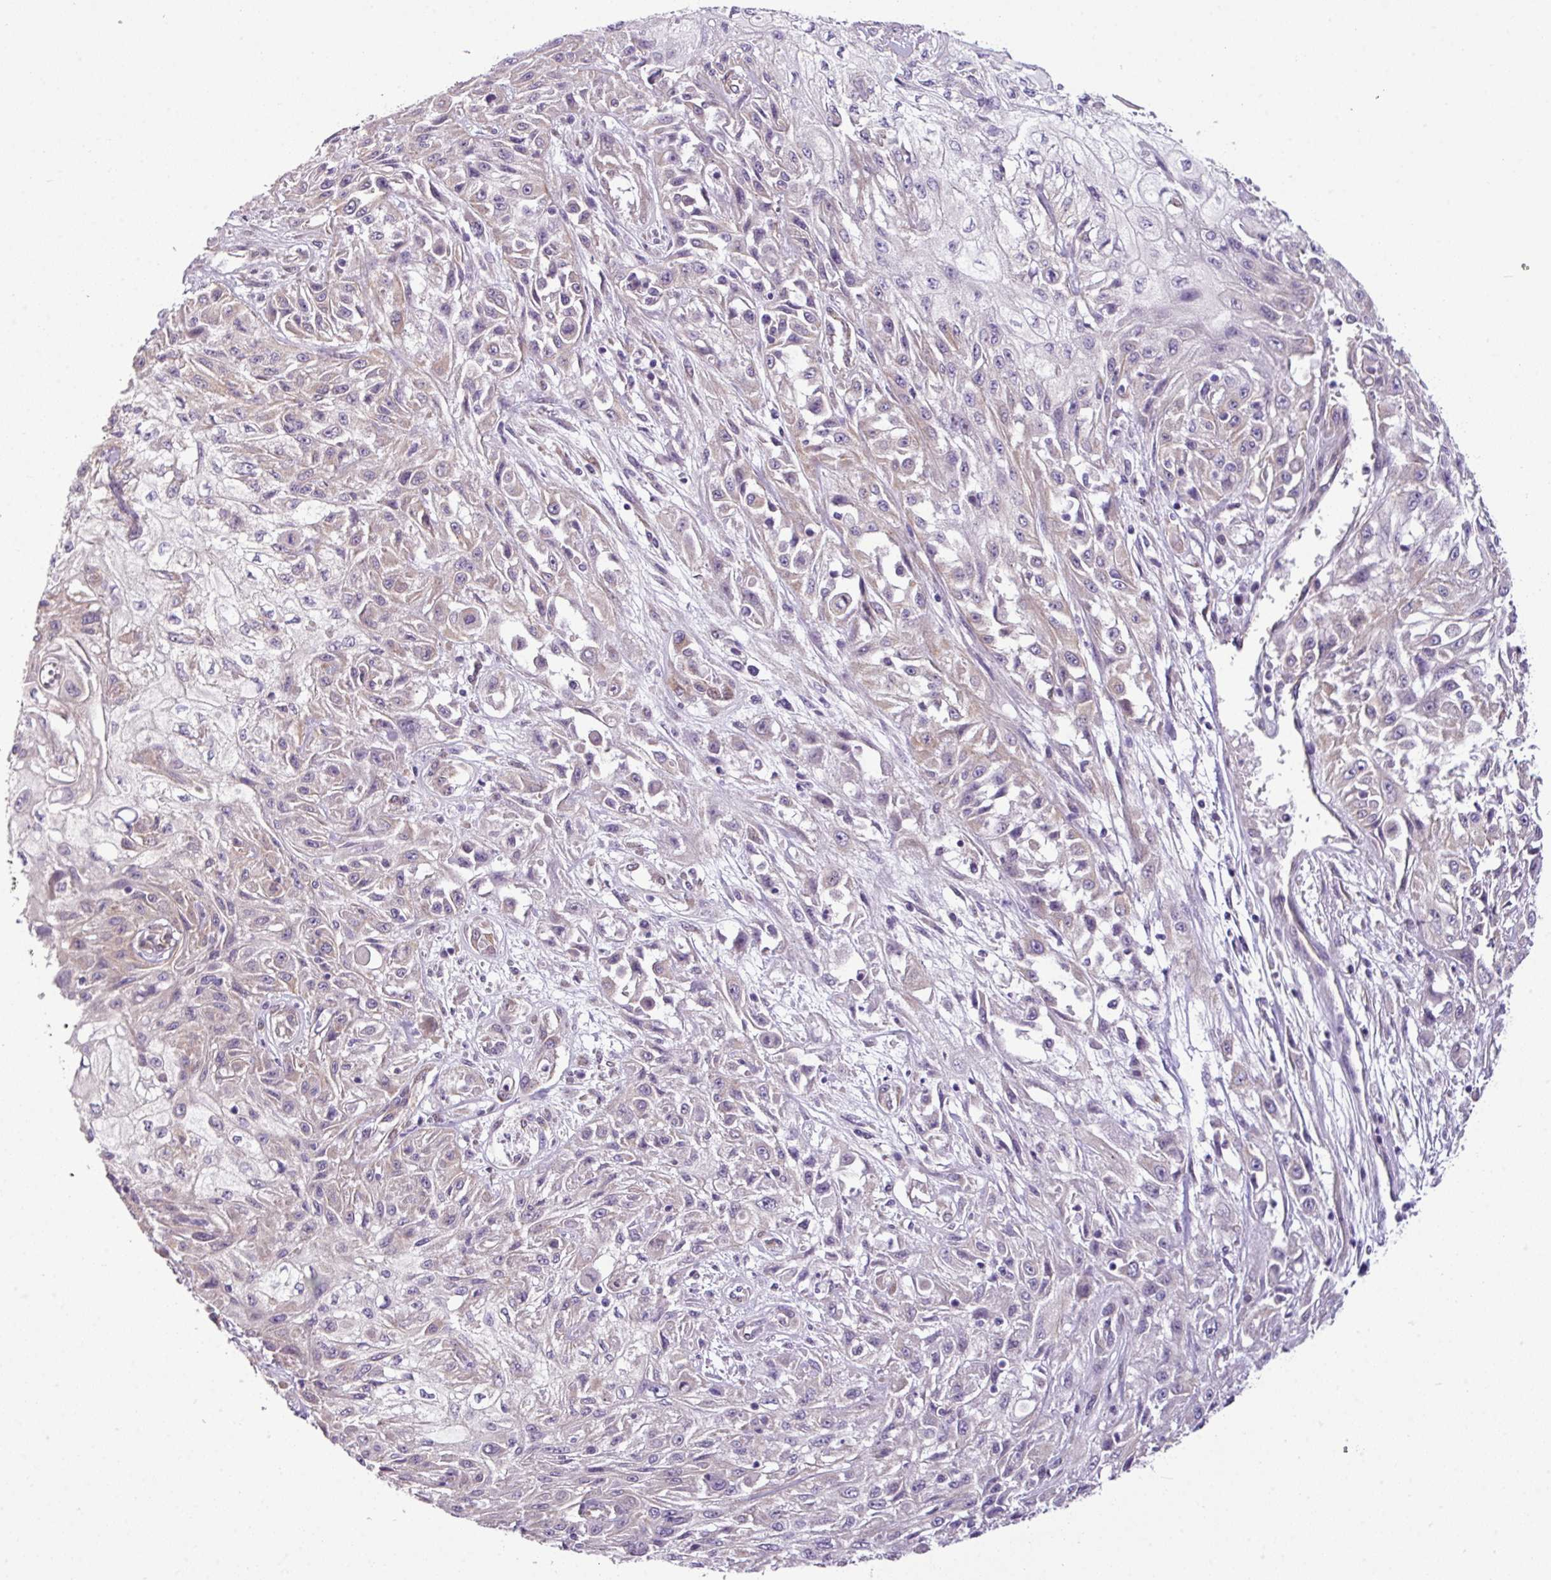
{"staining": {"intensity": "weak", "quantity": "25%-75%", "location": "cytoplasmic/membranous"}, "tissue": "skin cancer", "cell_type": "Tumor cells", "image_type": "cancer", "snomed": [{"axis": "morphology", "description": "Squamous cell carcinoma, NOS"}, {"axis": "morphology", "description": "Squamous cell carcinoma, metastatic, NOS"}, {"axis": "topography", "description": "Skin"}, {"axis": "topography", "description": "Lymph node"}], "caption": "Squamous cell carcinoma (skin) was stained to show a protein in brown. There is low levels of weak cytoplasmic/membranous expression in approximately 25%-75% of tumor cells. (DAB (3,3'-diaminobenzidine) IHC with brightfield microscopy, high magnification).", "gene": "TOR1AIP2", "patient": {"sex": "male", "age": 75}}